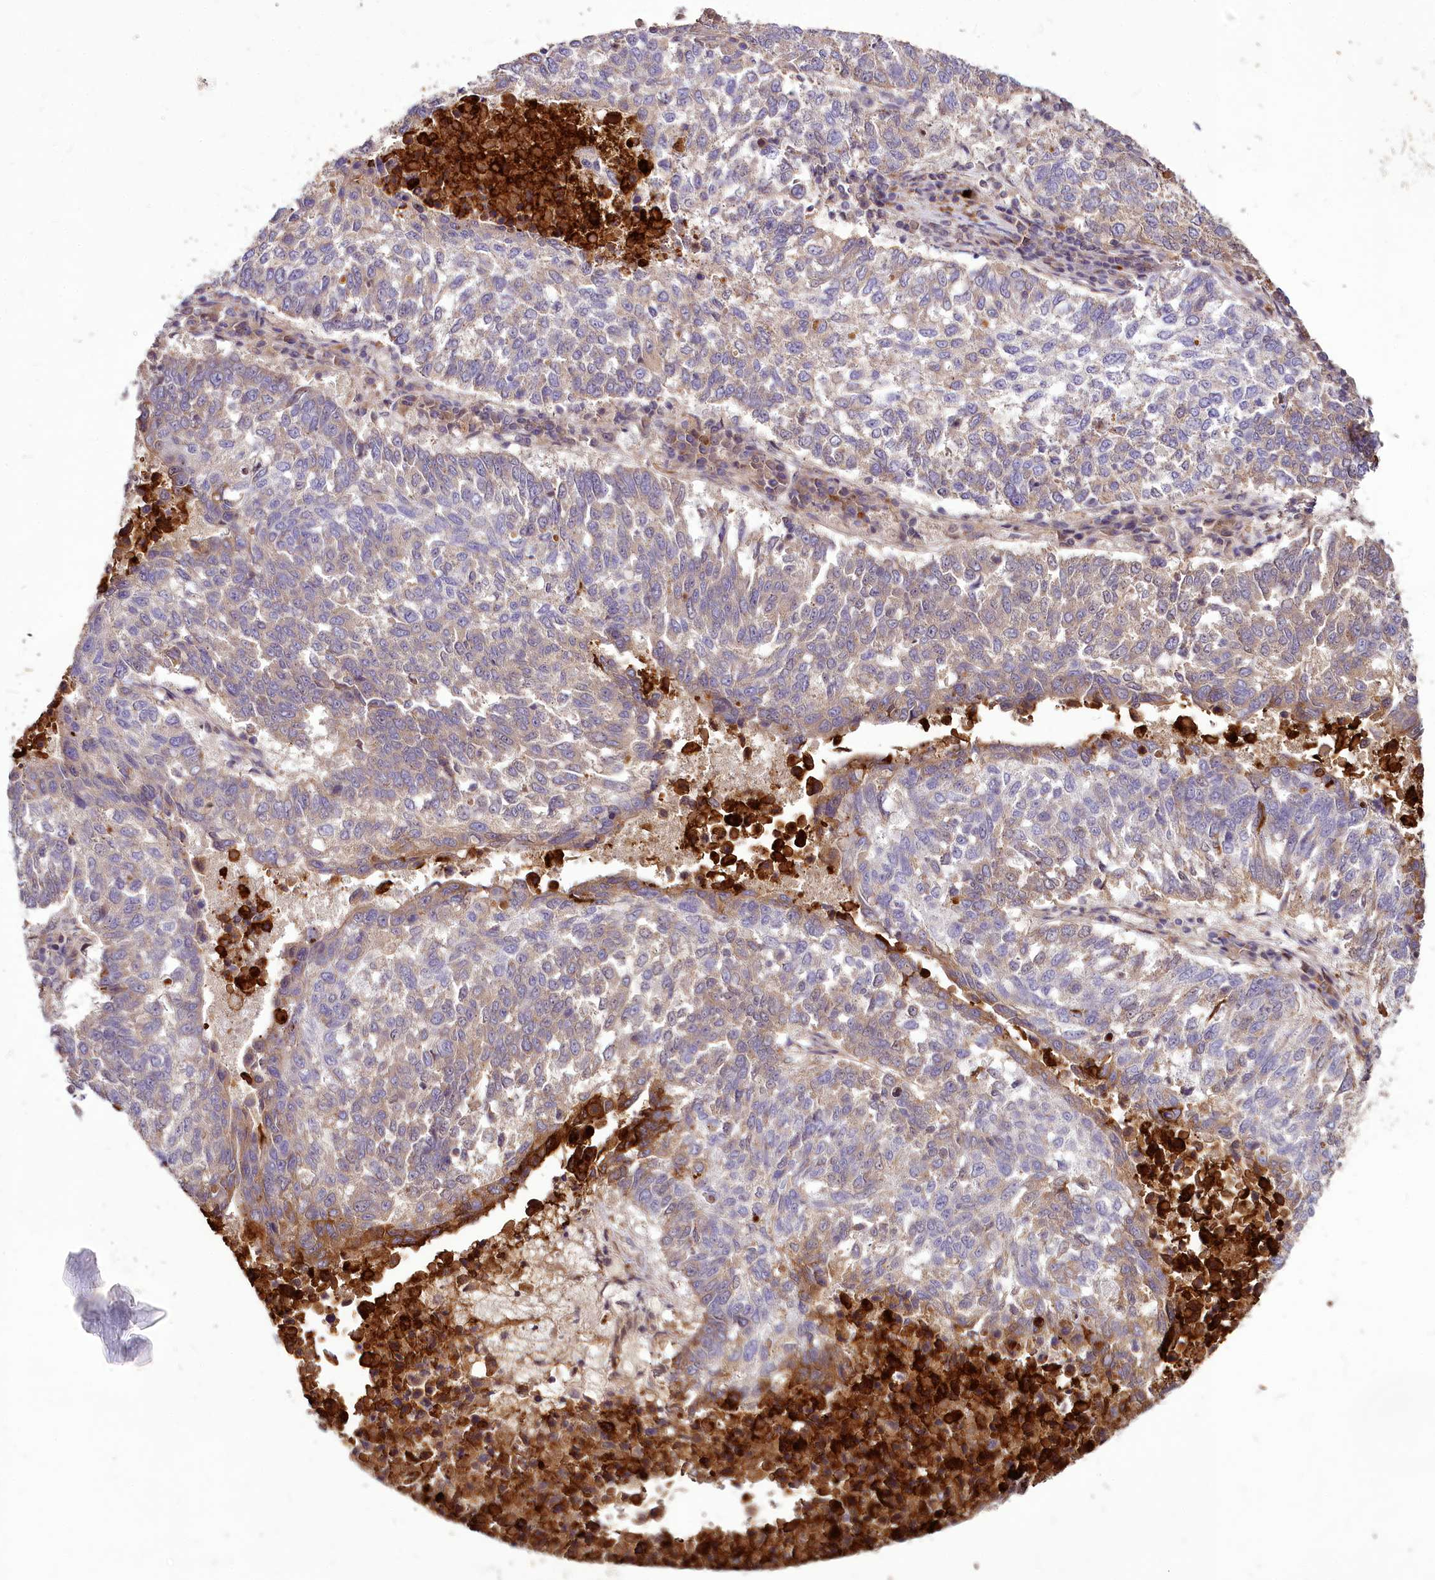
{"staining": {"intensity": "weak", "quantity": "<25%", "location": "cytoplasmic/membranous"}, "tissue": "lung cancer", "cell_type": "Tumor cells", "image_type": "cancer", "snomed": [{"axis": "morphology", "description": "Squamous cell carcinoma, NOS"}, {"axis": "topography", "description": "Lung"}], "caption": "Immunohistochemistry (IHC) image of neoplastic tissue: human lung cancer (squamous cell carcinoma) stained with DAB demonstrates no significant protein expression in tumor cells.", "gene": "C11orf86", "patient": {"sex": "male", "age": 73}}